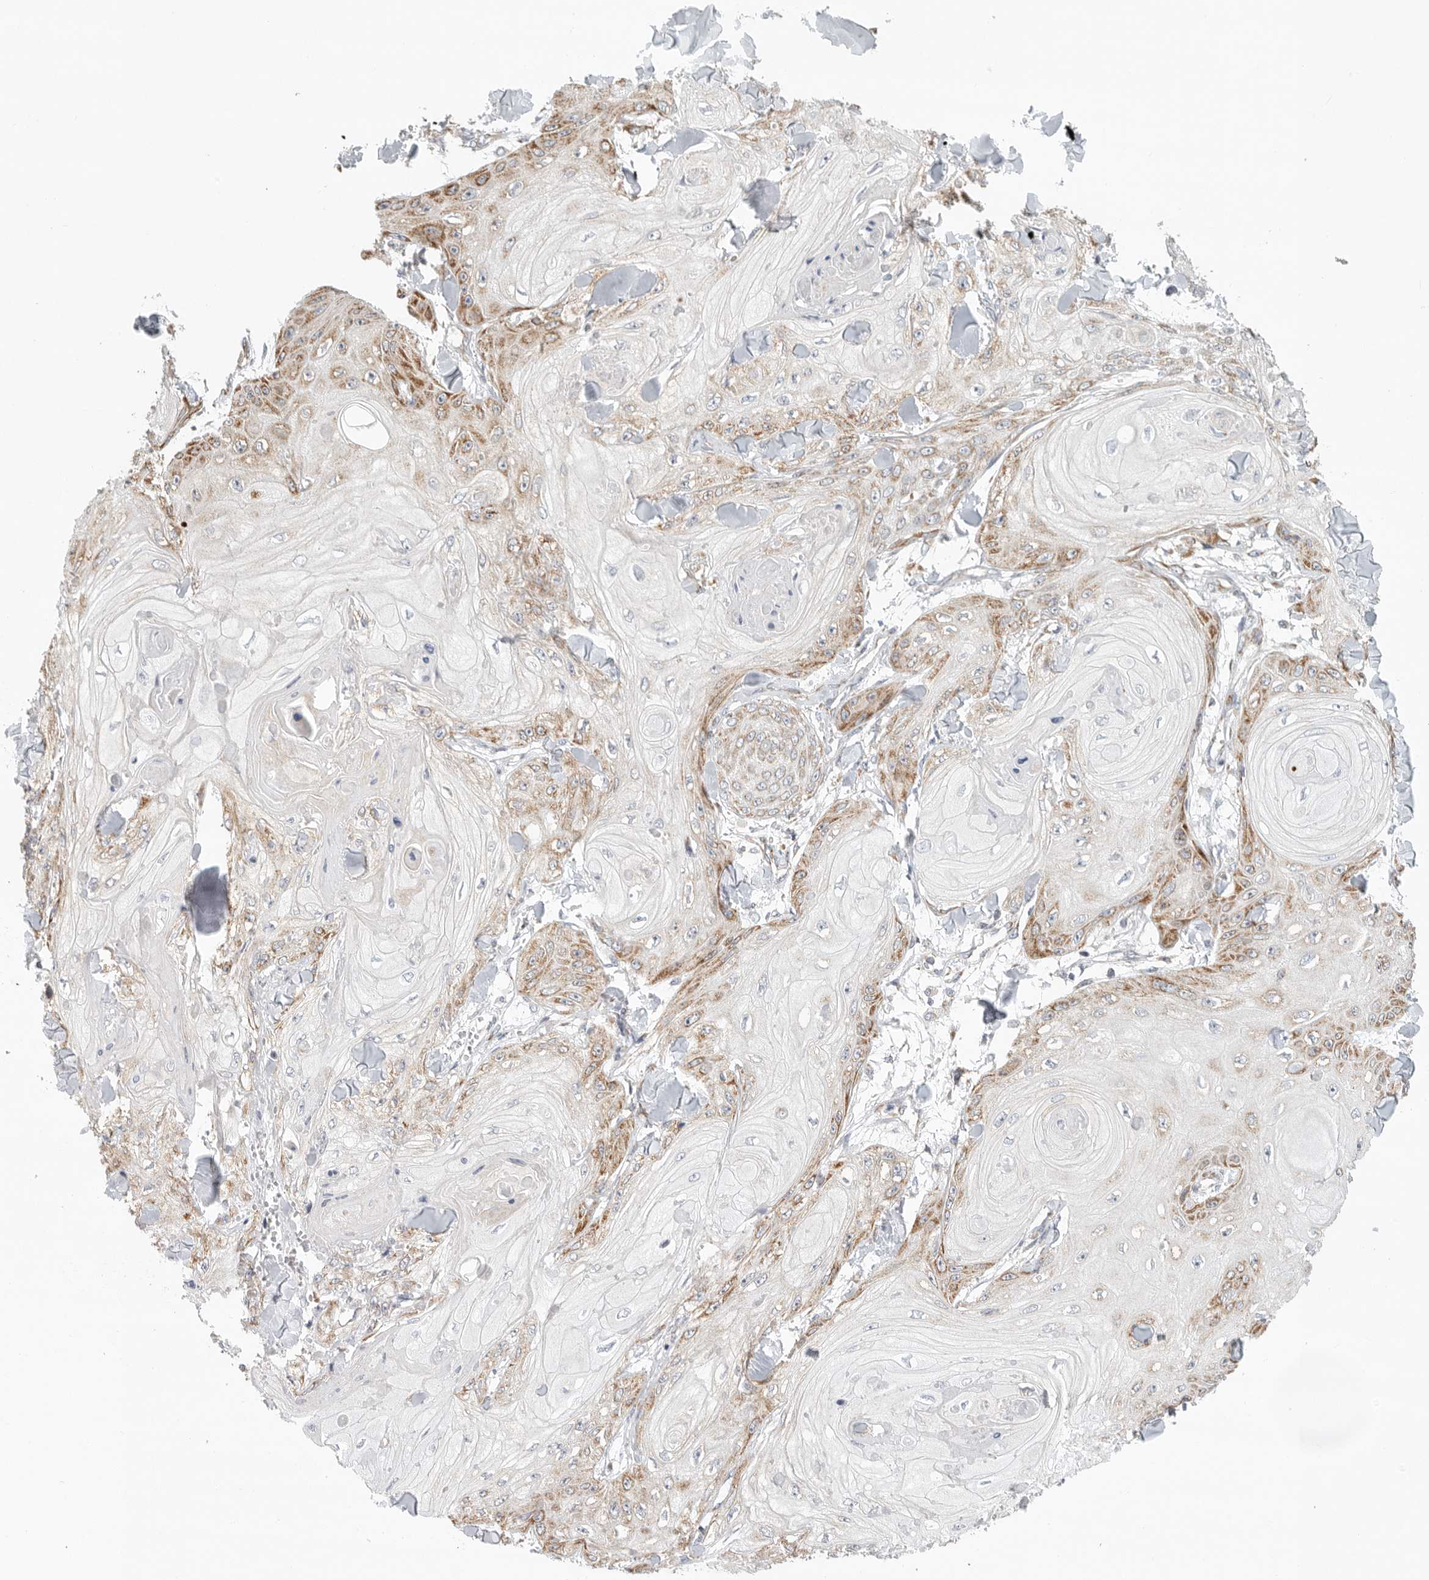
{"staining": {"intensity": "moderate", "quantity": "25%-75%", "location": "cytoplasmic/membranous"}, "tissue": "skin cancer", "cell_type": "Tumor cells", "image_type": "cancer", "snomed": [{"axis": "morphology", "description": "Squamous cell carcinoma, NOS"}, {"axis": "topography", "description": "Skin"}], "caption": "Tumor cells exhibit medium levels of moderate cytoplasmic/membranous staining in about 25%-75% of cells in human skin cancer (squamous cell carcinoma).", "gene": "FKBP8", "patient": {"sex": "male", "age": 74}}